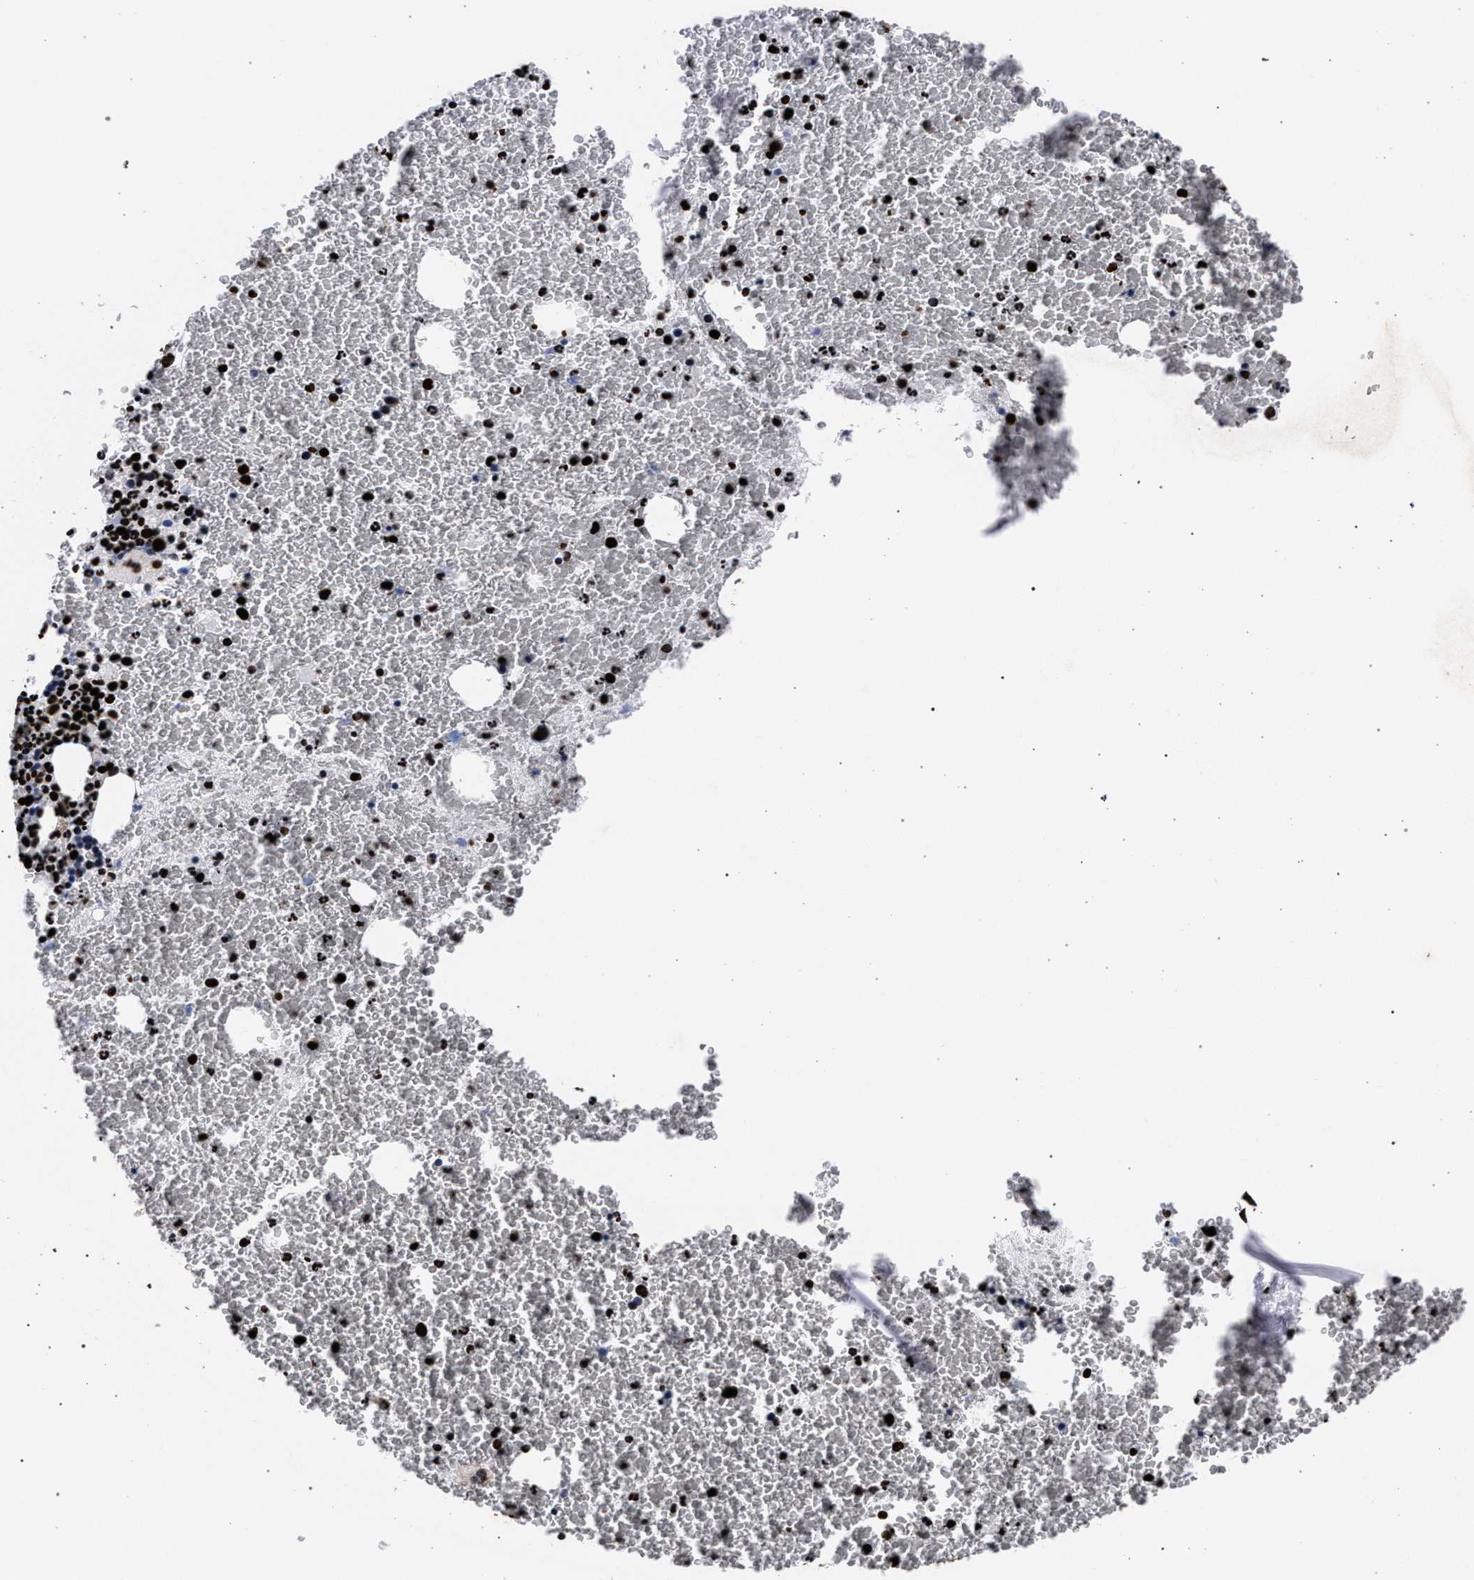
{"staining": {"intensity": "strong", "quantity": ">75%", "location": "nuclear"}, "tissue": "bone marrow", "cell_type": "Hematopoietic cells", "image_type": "normal", "snomed": [{"axis": "morphology", "description": "Normal tissue, NOS"}, {"axis": "morphology", "description": "Inflammation, NOS"}, {"axis": "topography", "description": "Bone marrow"}], "caption": "An image of bone marrow stained for a protein displays strong nuclear brown staining in hematopoietic cells.", "gene": "HNRNPA1", "patient": {"sex": "male", "age": 47}}